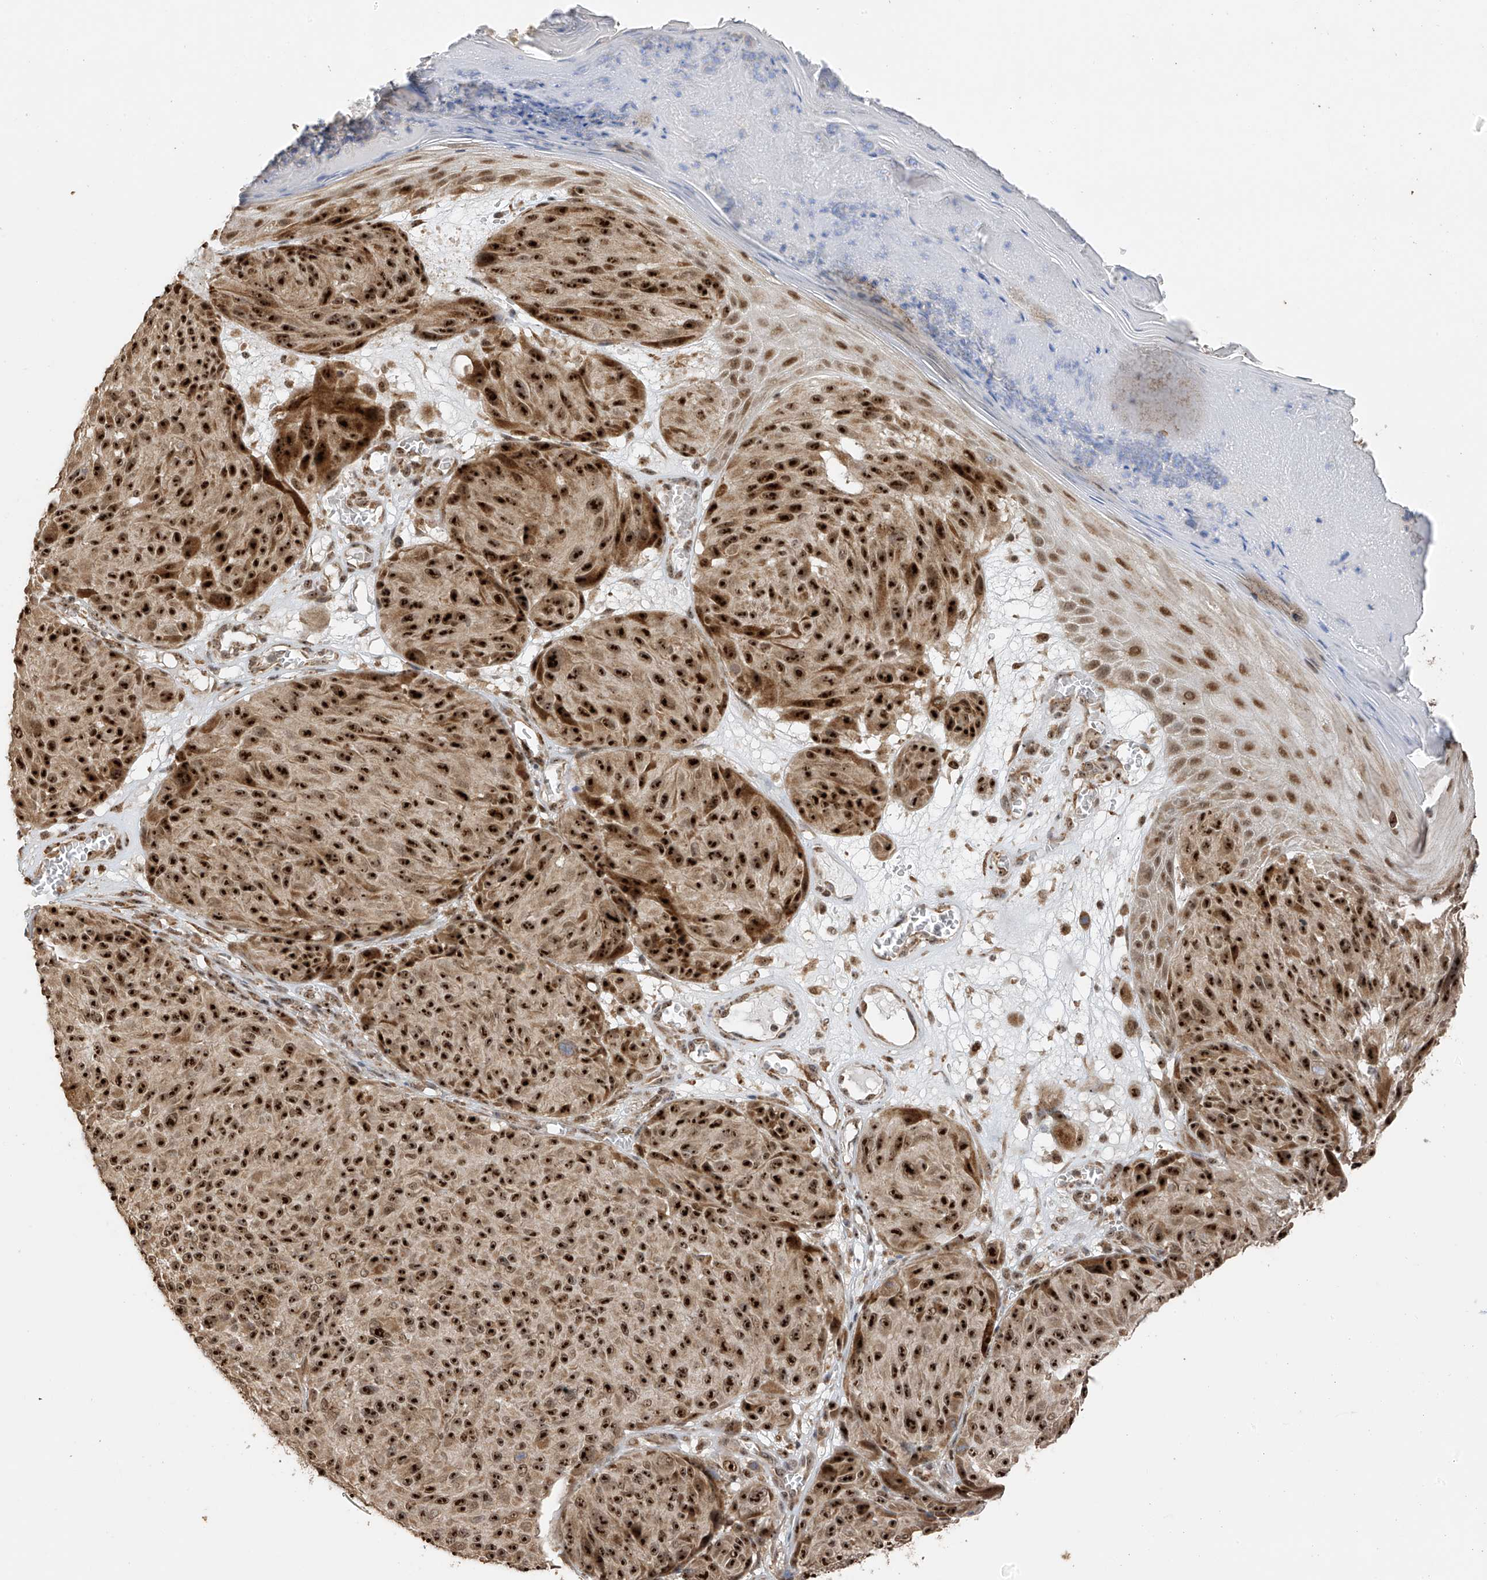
{"staining": {"intensity": "strong", "quantity": ">75%", "location": "cytoplasmic/membranous,nuclear"}, "tissue": "melanoma", "cell_type": "Tumor cells", "image_type": "cancer", "snomed": [{"axis": "morphology", "description": "Malignant melanoma, NOS"}, {"axis": "topography", "description": "Skin"}], "caption": "This micrograph reveals immunohistochemistry (IHC) staining of melanoma, with high strong cytoplasmic/membranous and nuclear positivity in approximately >75% of tumor cells.", "gene": "ERLEC1", "patient": {"sex": "male", "age": 83}}